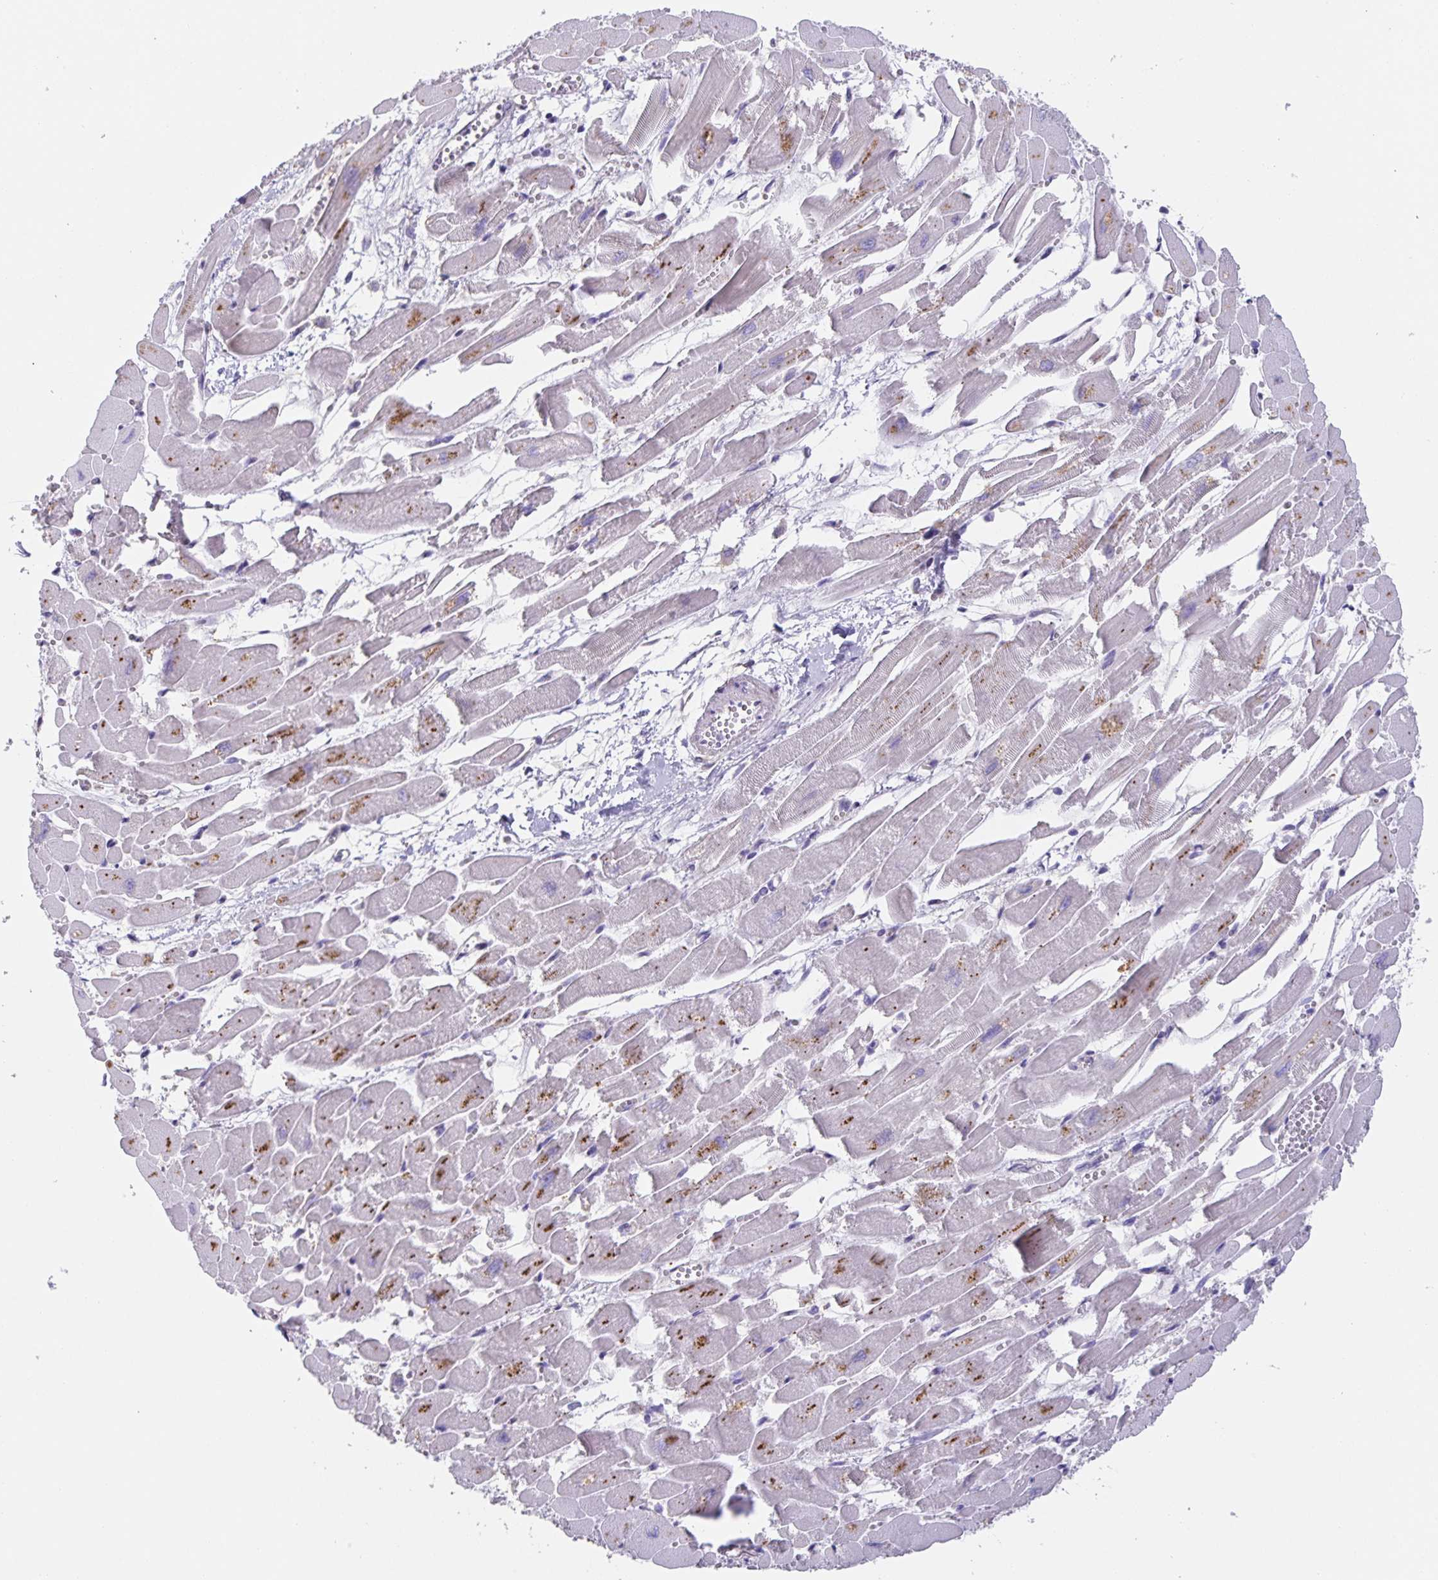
{"staining": {"intensity": "strong", "quantity": "25%-75%", "location": "cytoplasmic/membranous"}, "tissue": "heart muscle", "cell_type": "Cardiomyocytes", "image_type": "normal", "snomed": [{"axis": "morphology", "description": "Normal tissue, NOS"}, {"axis": "topography", "description": "Heart"}], "caption": "IHC of benign heart muscle reveals high levels of strong cytoplasmic/membranous positivity in approximately 25%-75% of cardiomyocytes. (DAB (3,3'-diaminobenzidine) IHC, brown staining for protein, blue staining for nuclei).", "gene": "PRR36", "patient": {"sex": "female", "age": 52}}